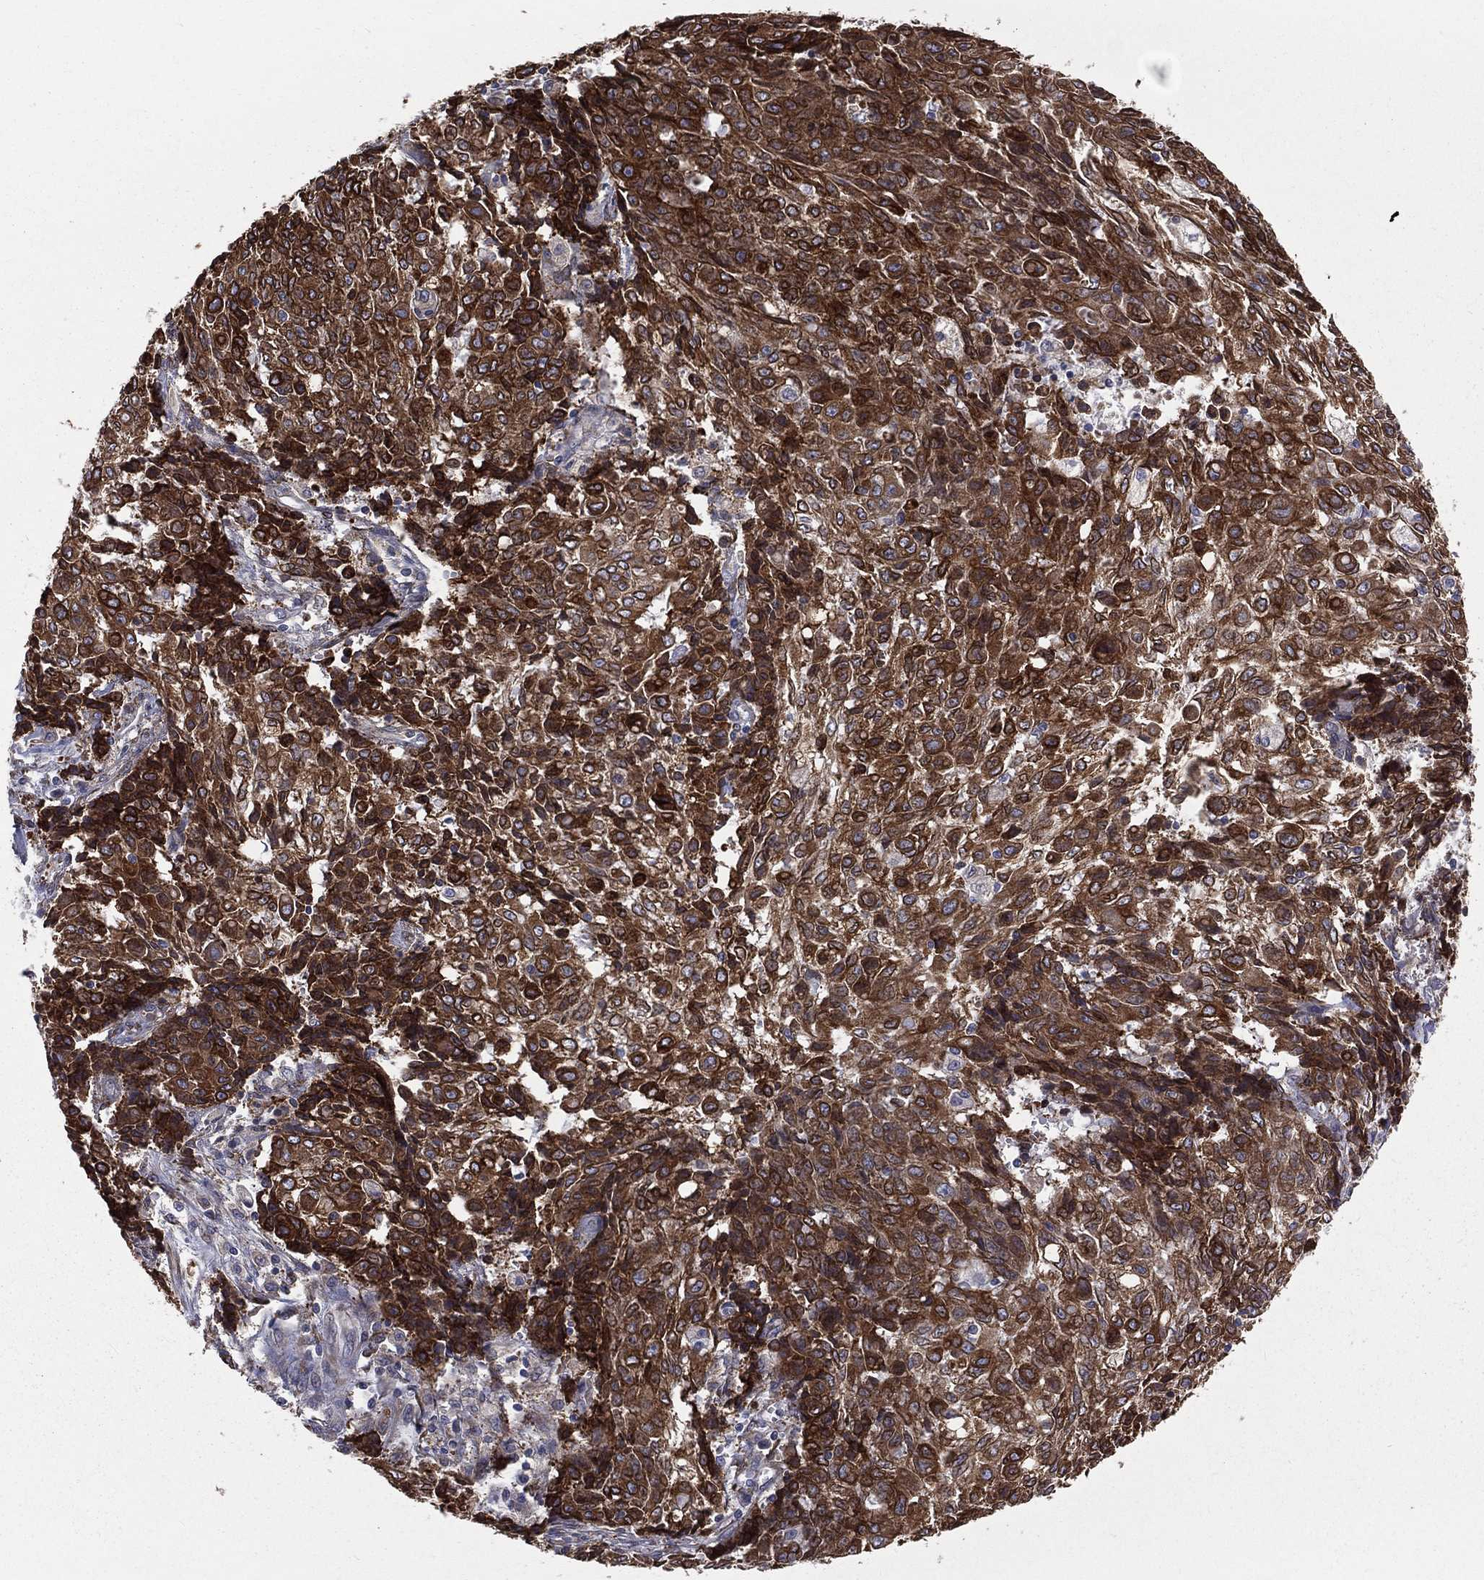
{"staining": {"intensity": "strong", "quantity": ">75%", "location": "cytoplasmic/membranous"}, "tissue": "ovarian cancer", "cell_type": "Tumor cells", "image_type": "cancer", "snomed": [{"axis": "morphology", "description": "Carcinoma, endometroid"}, {"axis": "topography", "description": "Ovary"}], "caption": "Immunohistochemistry photomicrograph of neoplastic tissue: human ovarian endometroid carcinoma stained using immunohistochemistry (IHC) reveals high levels of strong protein expression localized specifically in the cytoplasmic/membranous of tumor cells, appearing as a cytoplasmic/membranous brown color.", "gene": "PGRMC1", "patient": {"sex": "female", "age": 42}}